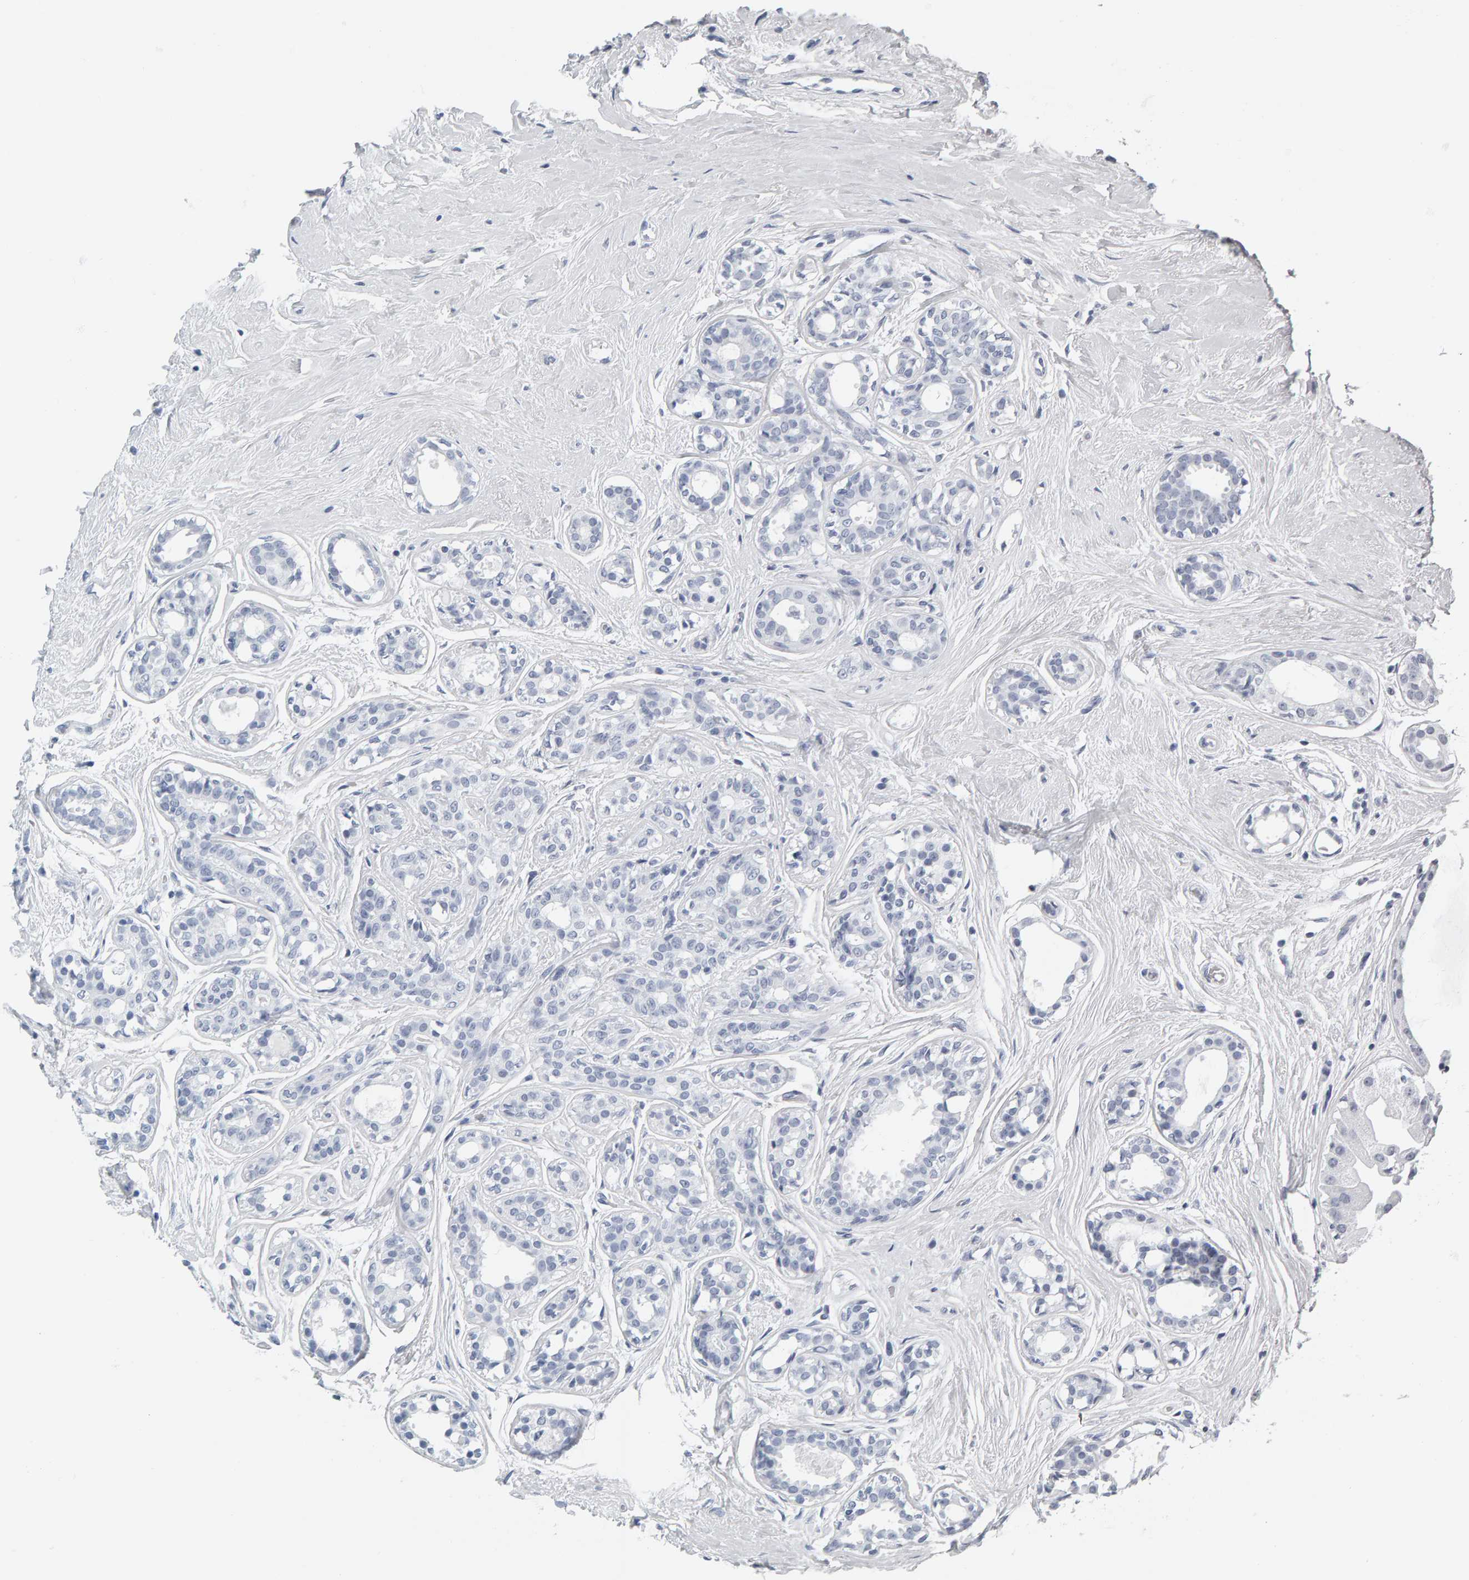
{"staining": {"intensity": "negative", "quantity": "none", "location": "none"}, "tissue": "breast cancer", "cell_type": "Tumor cells", "image_type": "cancer", "snomed": [{"axis": "morphology", "description": "Duct carcinoma"}, {"axis": "topography", "description": "Breast"}], "caption": "Immunohistochemical staining of breast cancer reveals no significant positivity in tumor cells.", "gene": "SPACA3", "patient": {"sex": "female", "age": 55}}